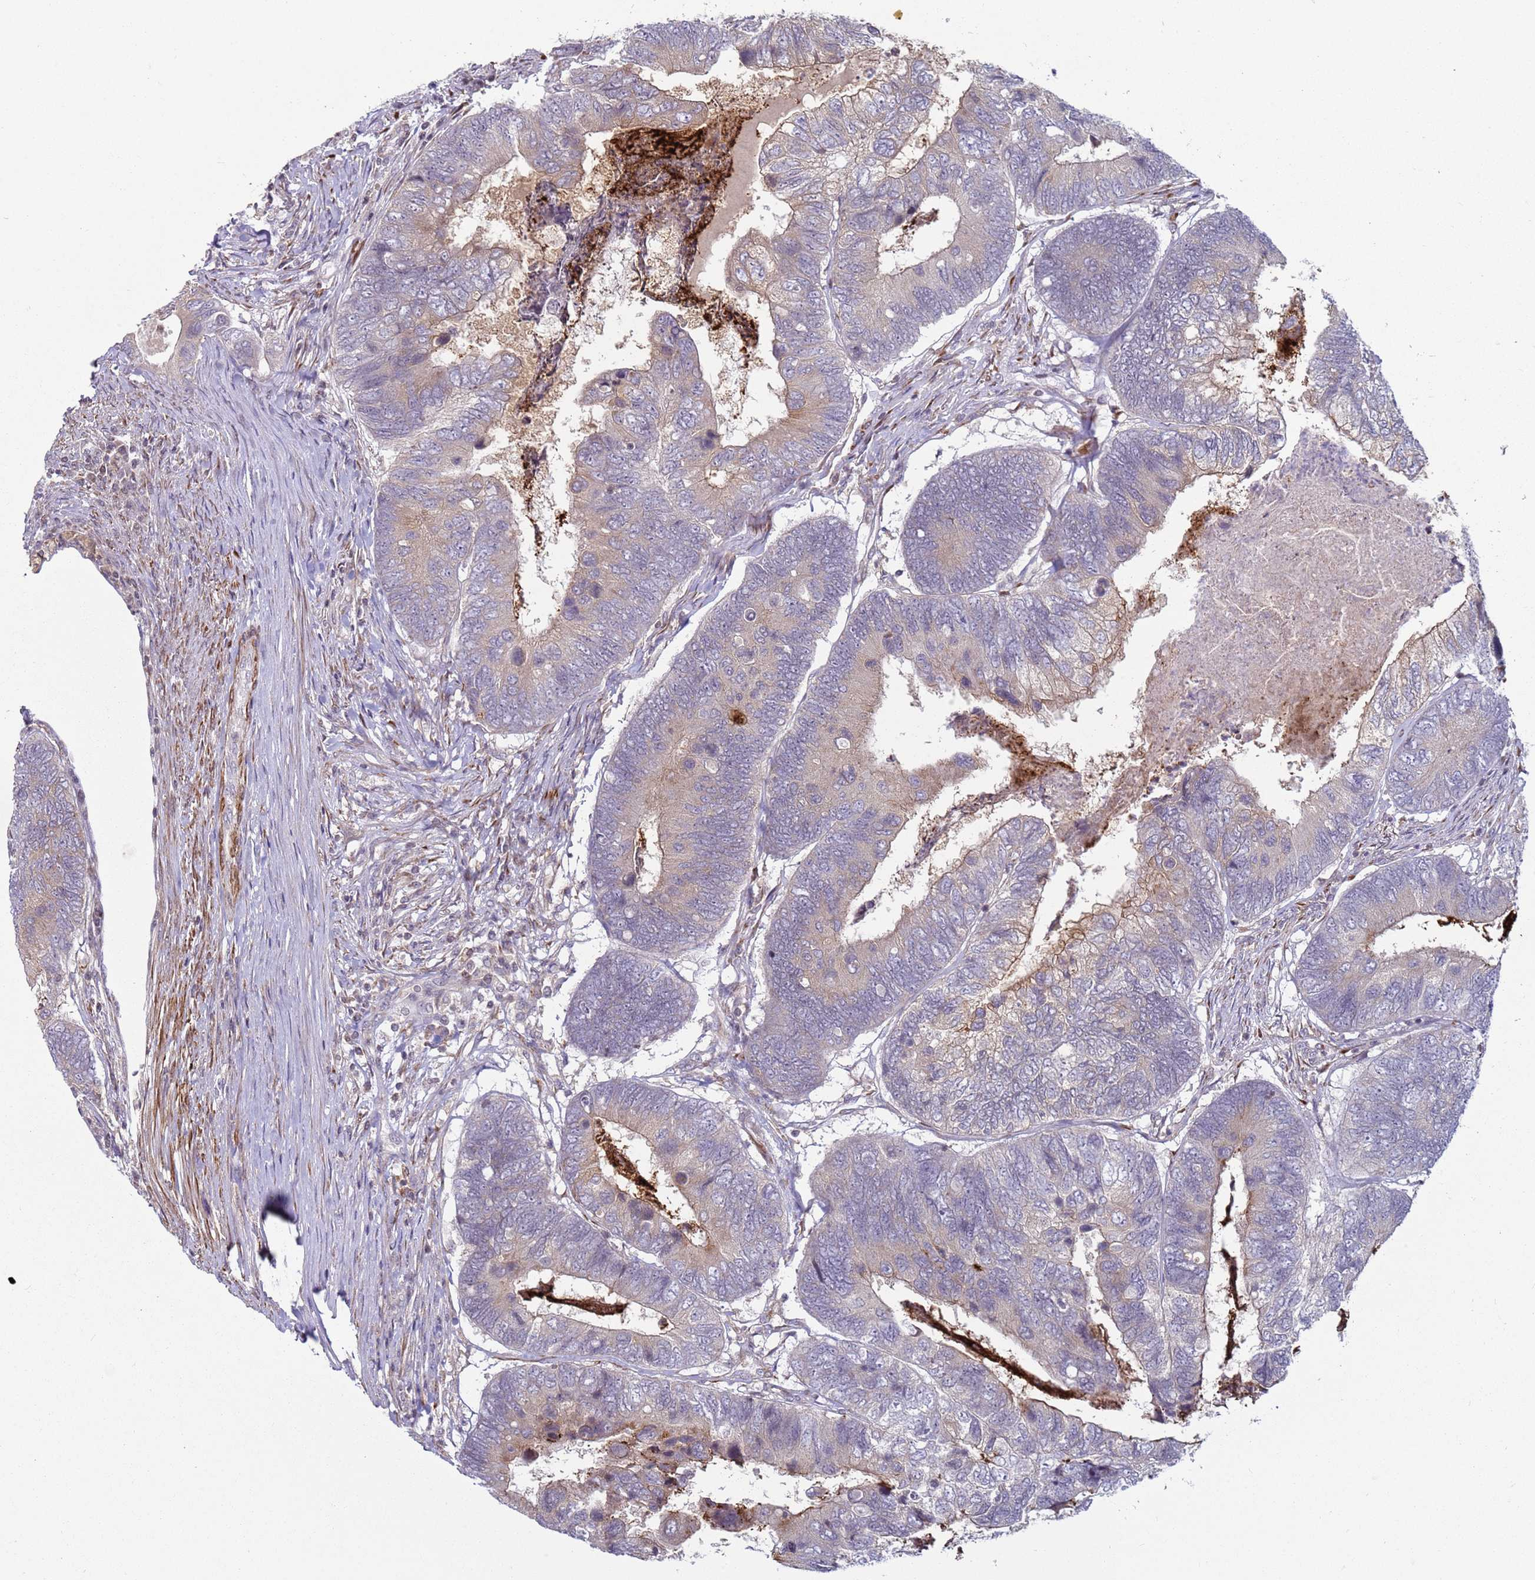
{"staining": {"intensity": "weak", "quantity": "<25%", "location": "cytoplasmic/membranous"}, "tissue": "colorectal cancer", "cell_type": "Tumor cells", "image_type": "cancer", "snomed": [{"axis": "morphology", "description": "Adenocarcinoma, NOS"}, {"axis": "topography", "description": "Colon"}], "caption": "Colorectal adenocarcinoma was stained to show a protein in brown. There is no significant positivity in tumor cells.", "gene": "SNAPC4", "patient": {"sex": "female", "age": 67}}